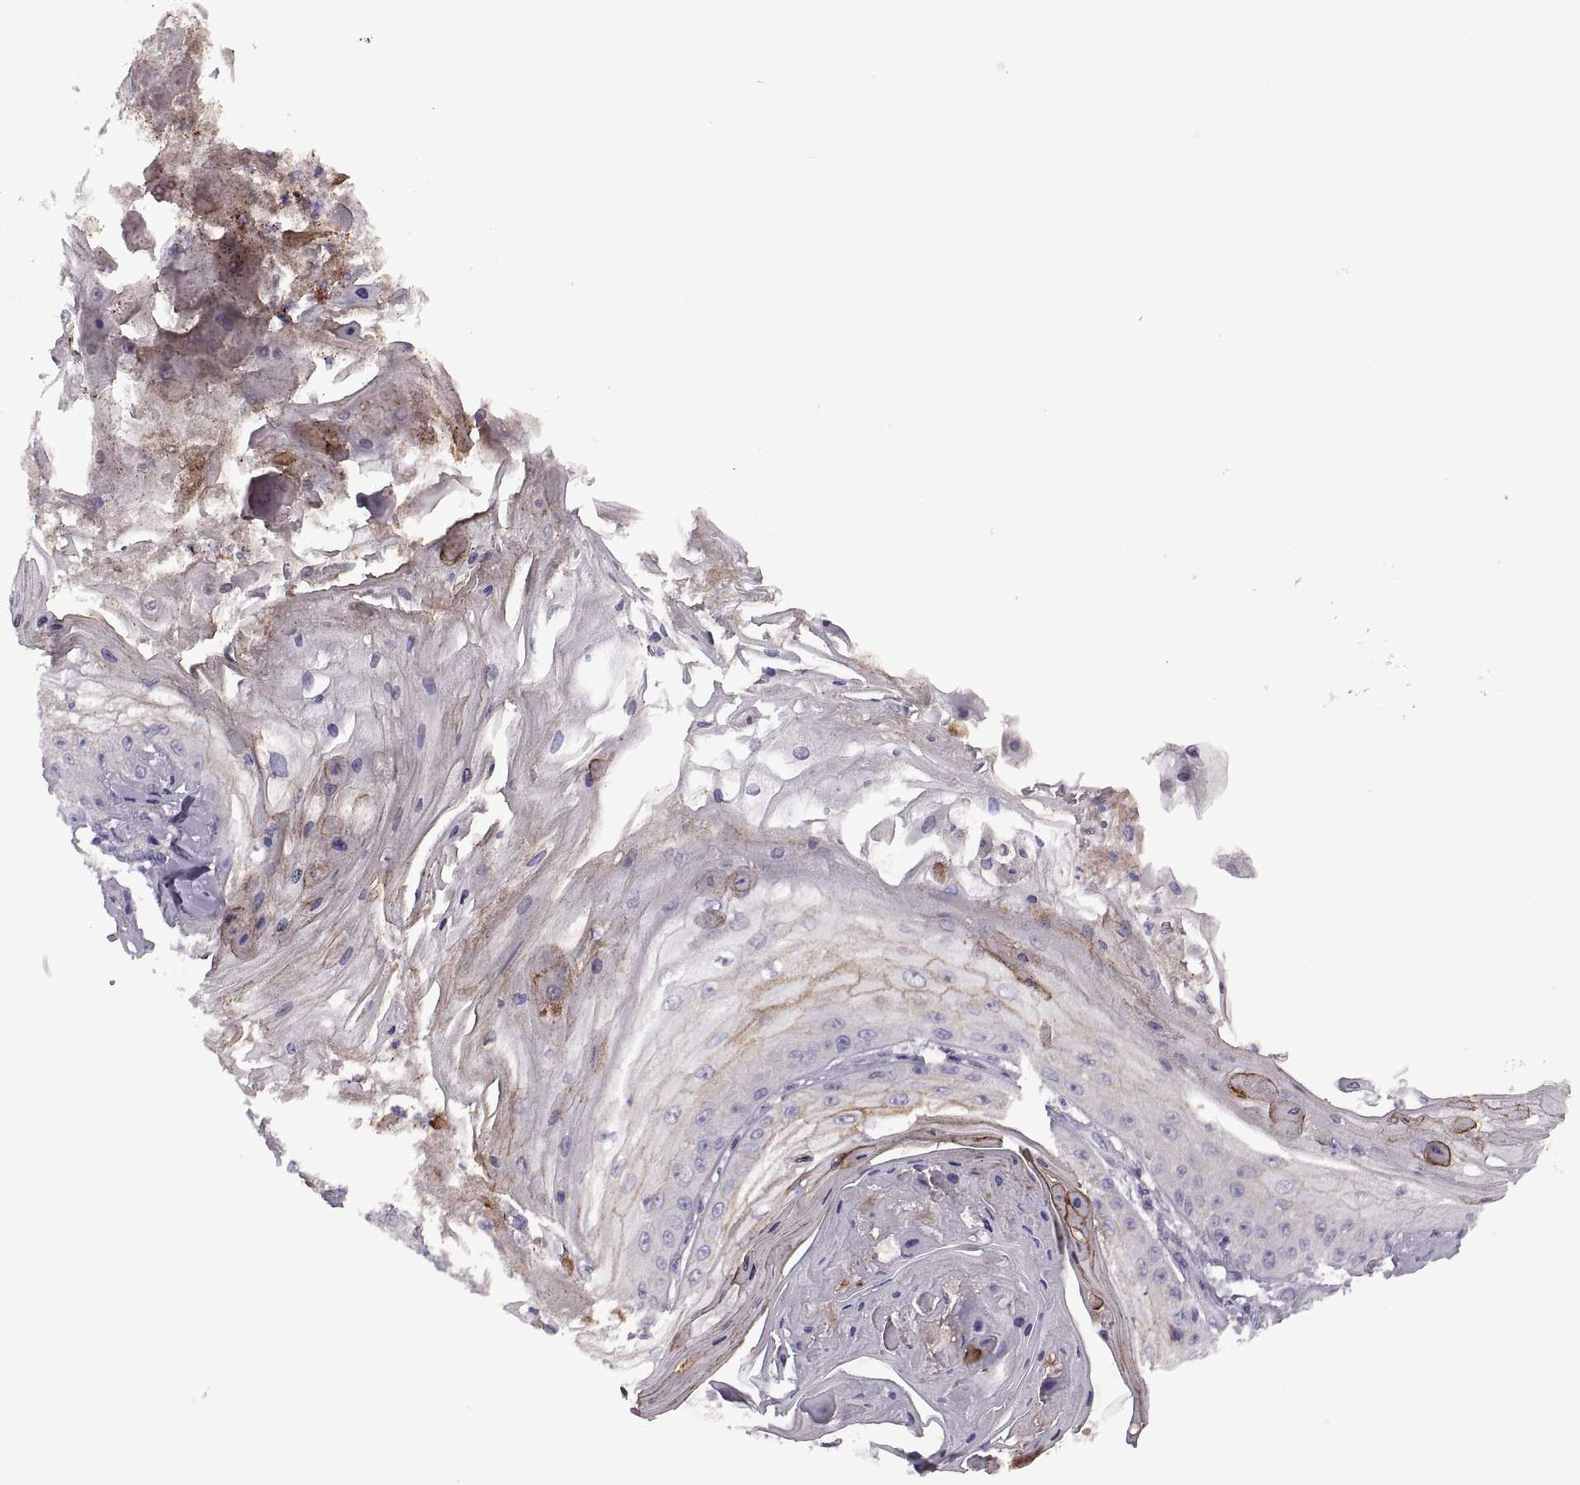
{"staining": {"intensity": "moderate", "quantity": "<25%", "location": "cytoplasmic/membranous"}, "tissue": "skin cancer", "cell_type": "Tumor cells", "image_type": "cancer", "snomed": [{"axis": "morphology", "description": "Squamous cell carcinoma, NOS"}, {"axis": "topography", "description": "Skin"}], "caption": "DAB immunohistochemical staining of human skin squamous cell carcinoma demonstrates moderate cytoplasmic/membranous protein positivity in about <25% of tumor cells.", "gene": "RIPK4", "patient": {"sex": "male", "age": 70}}